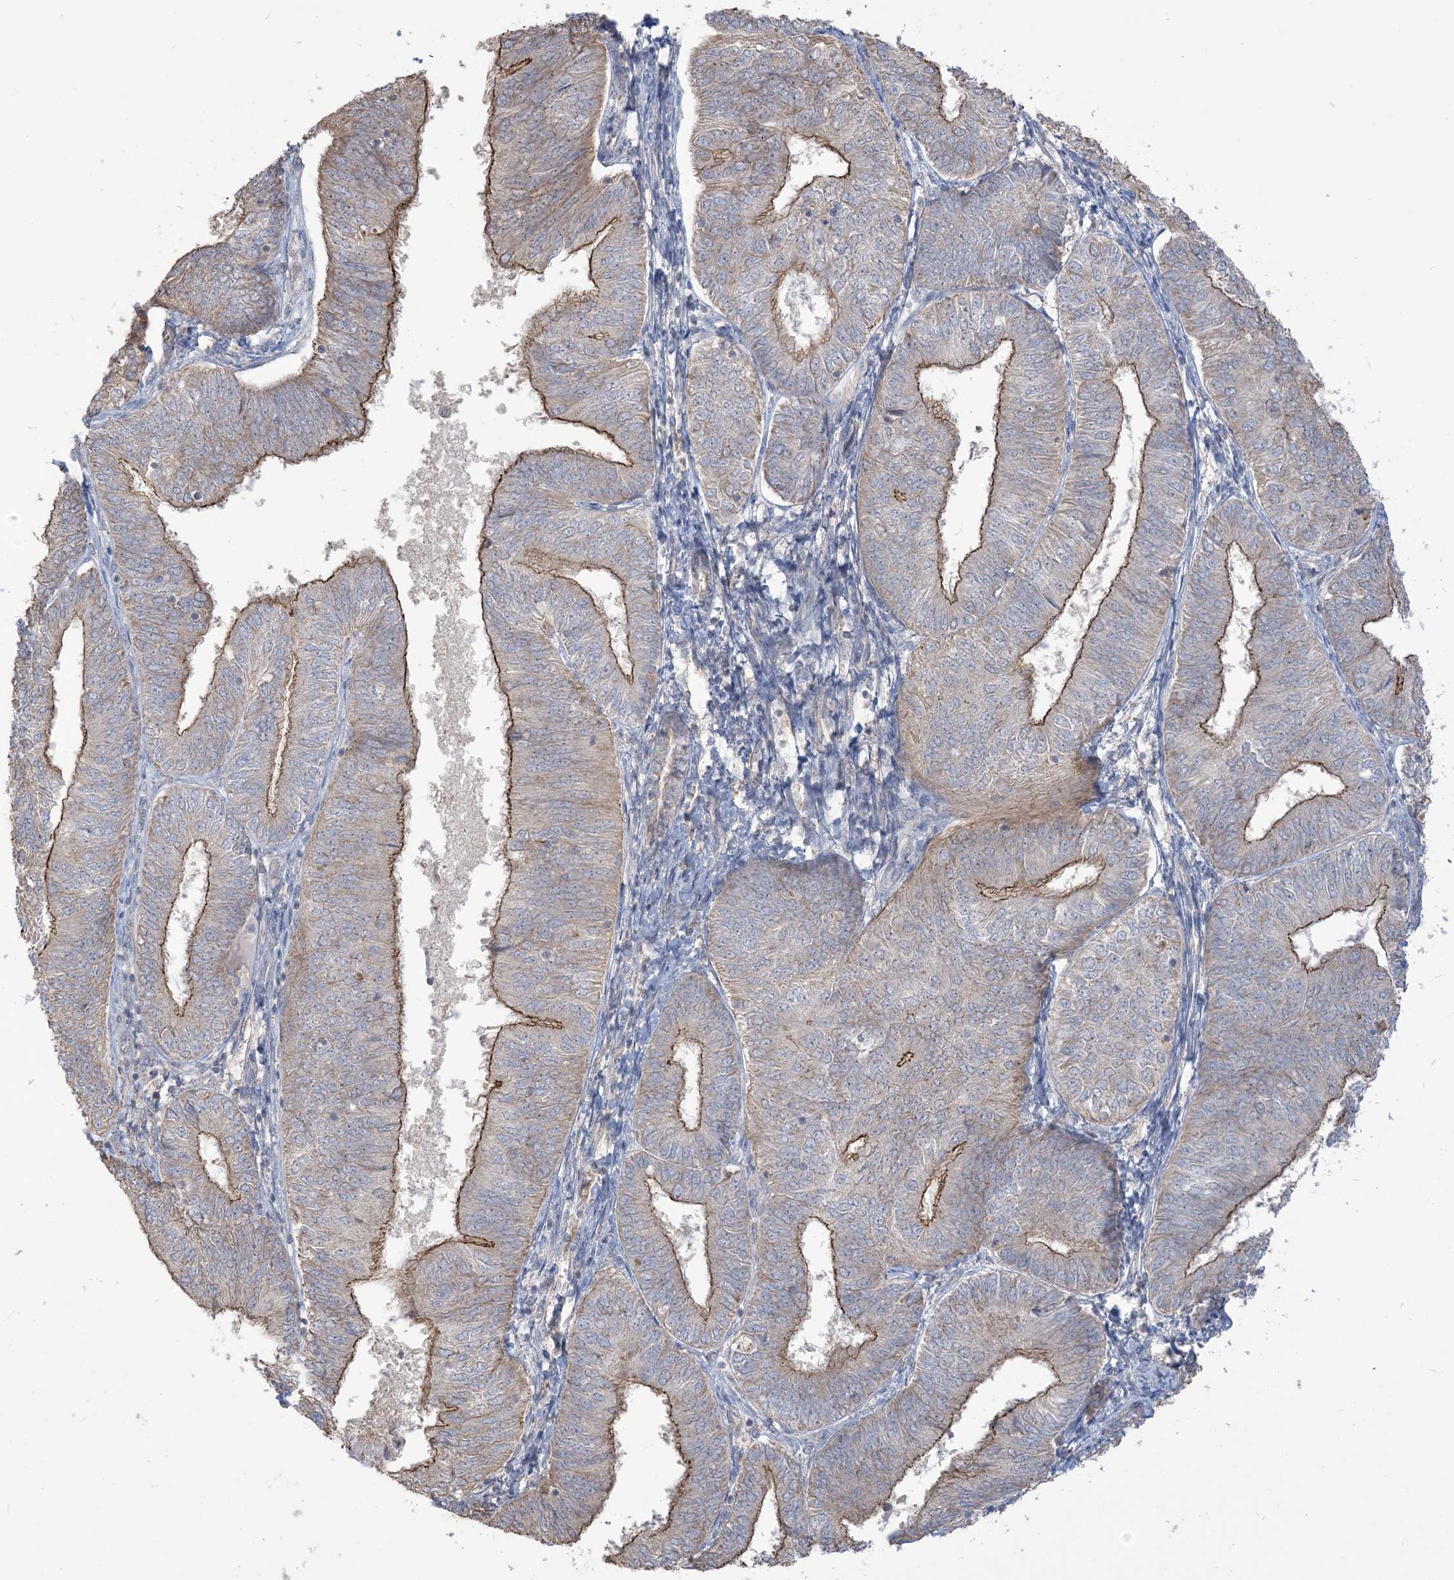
{"staining": {"intensity": "moderate", "quantity": "<25%", "location": "cytoplasmic/membranous"}, "tissue": "endometrial cancer", "cell_type": "Tumor cells", "image_type": "cancer", "snomed": [{"axis": "morphology", "description": "Adenocarcinoma, NOS"}, {"axis": "topography", "description": "Endometrium"}], "caption": "IHC (DAB (3,3'-diaminobenzidine)) staining of endometrial cancer (adenocarcinoma) demonstrates moderate cytoplasmic/membranous protein staining in approximately <25% of tumor cells.", "gene": "KLHL18", "patient": {"sex": "female", "age": 58}}